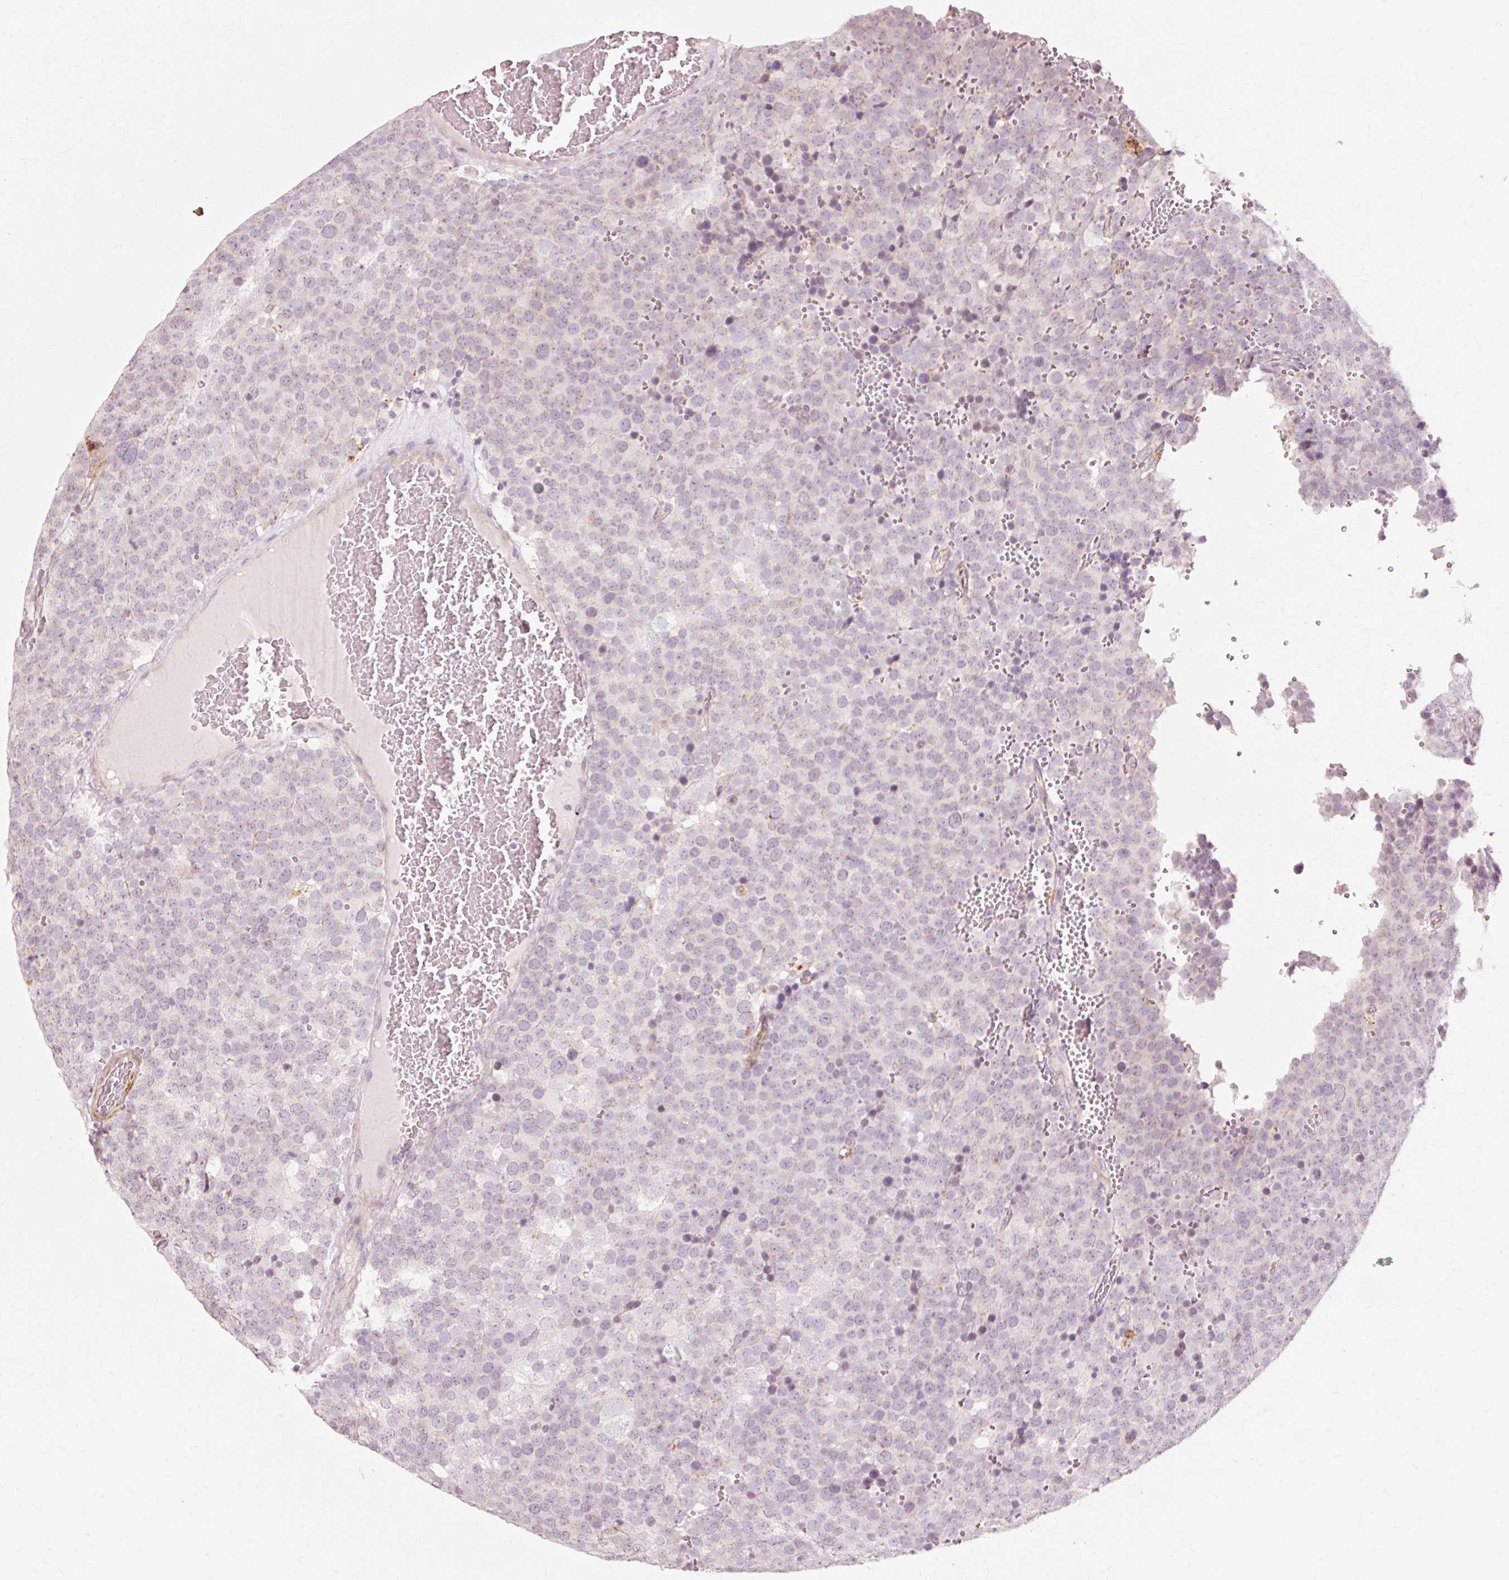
{"staining": {"intensity": "negative", "quantity": "none", "location": "none"}, "tissue": "testis cancer", "cell_type": "Tumor cells", "image_type": "cancer", "snomed": [{"axis": "morphology", "description": "Seminoma, NOS"}, {"axis": "topography", "description": "Testis"}], "caption": "This histopathology image is of testis seminoma stained with IHC to label a protein in brown with the nuclei are counter-stained blue. There is no expression in tumor cells.", "gene": "TRIM73", "patient": {"sex": "male", "age": 71}}